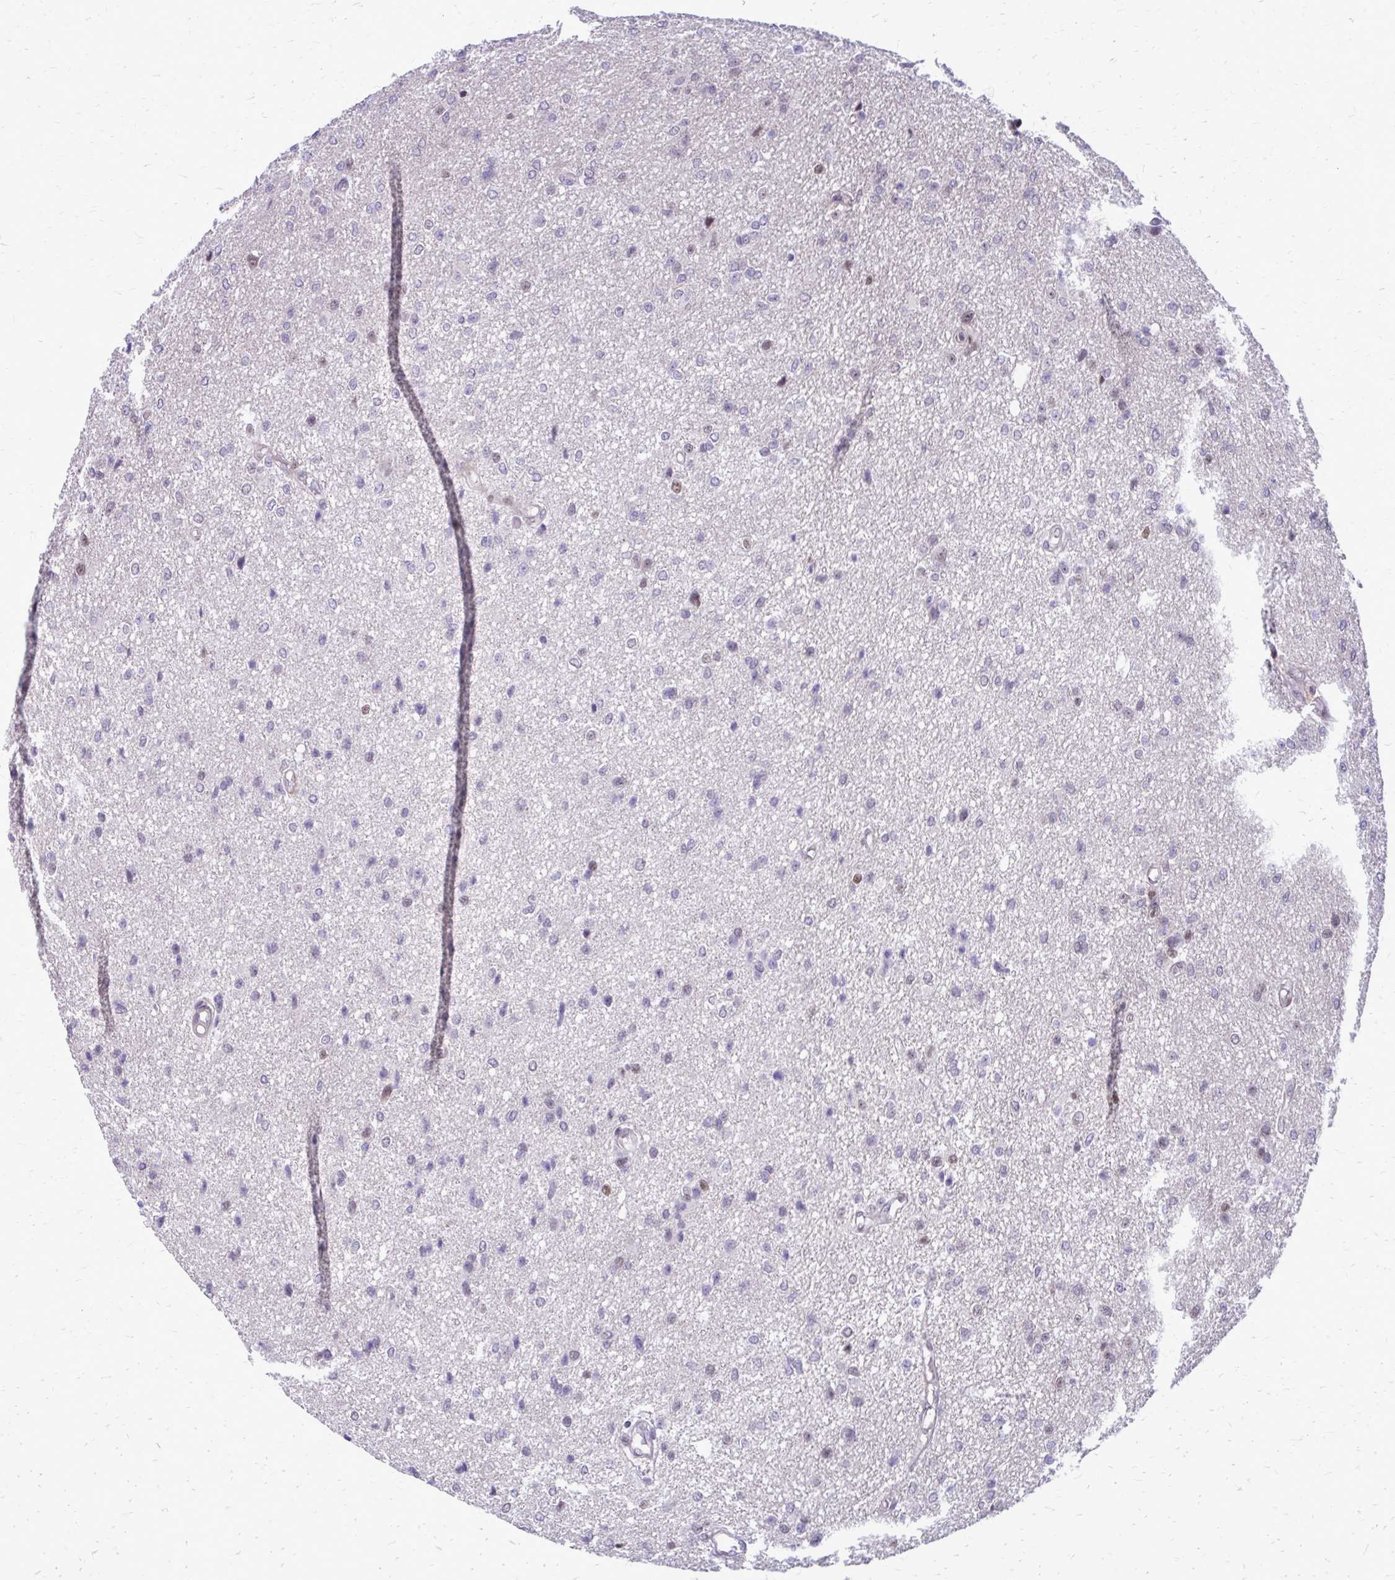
{"staining": {"intensity": "weak", "quantity": "<25%", "location": "nuclear"}, "tissue": "glioma", "cell_type": "Tumor cells", "image_type": "cancer", "snomed": [{"axis": "morphology", "description": "Glioma, malignant, Low grade"}, {"axis": "topography", "description": "Brain"}], "caption": "An image of glioma stained for a protein demonstrates no brown staining in tumor cells. (Stains: DAB immunohistochemistry (IHC) with hematoxylin counter stain, Microscopy: brightfield microscopy at high magnification).", "gene": "ANKRD30B", "patient": {"sex": "male", "age": 26}}